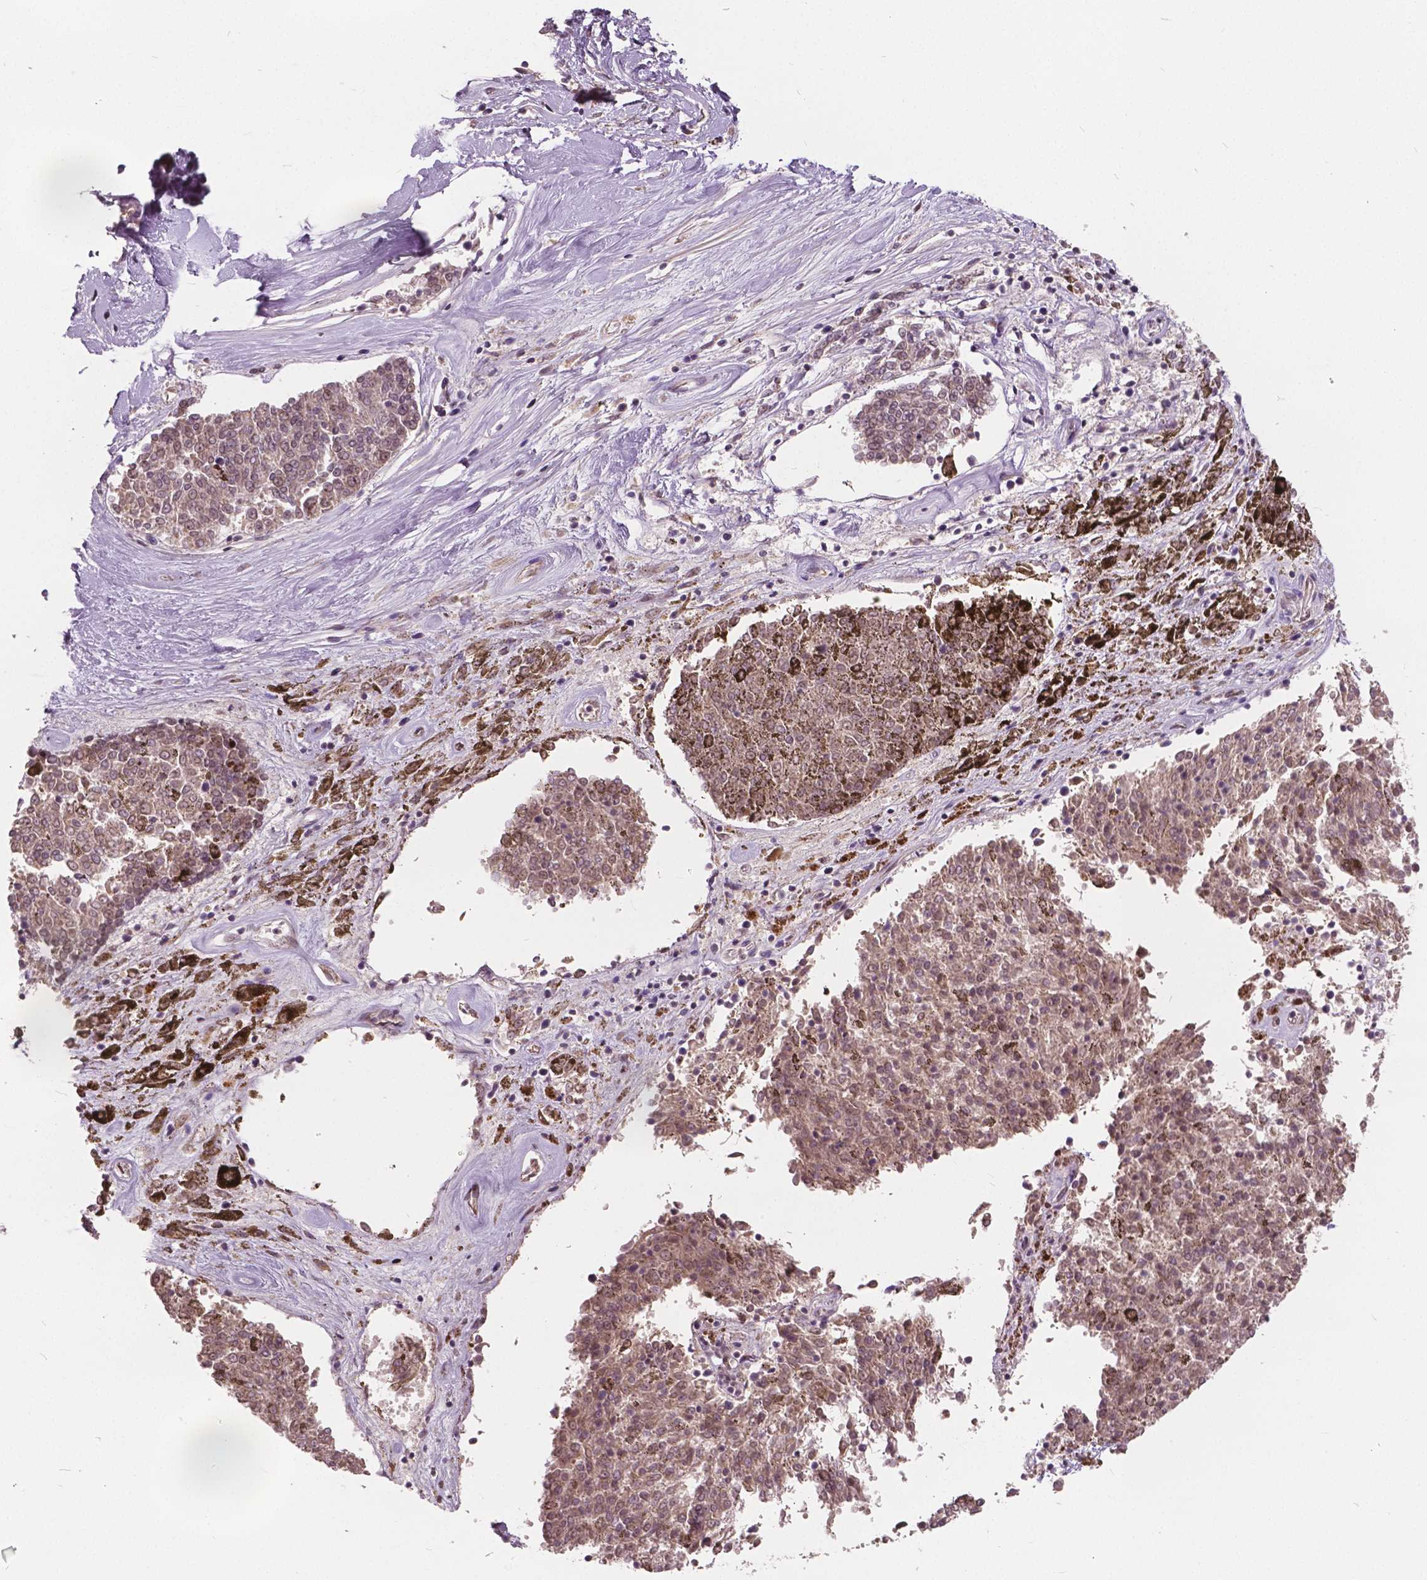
{"staining": {"intensity": "negative", "quantity": "none", "location": "none"}, "tissue": "melanoma", "cell_type": "Tumor cells", "image_type": "cancer", "snomed": [{"axis": "morphology", "description": "Malignant melanoma, NOS"}, {"axis": "topography", "description": "Skin"}], "caption": "DAB (3,3'-diaminobenzidine) immunohistochemical staining of melanoma displays no significant expression in tumor cells. Nuclei are stained in blue.", "gene": "HMBOX1", "patient": {"sex": "female", "age": 72}}